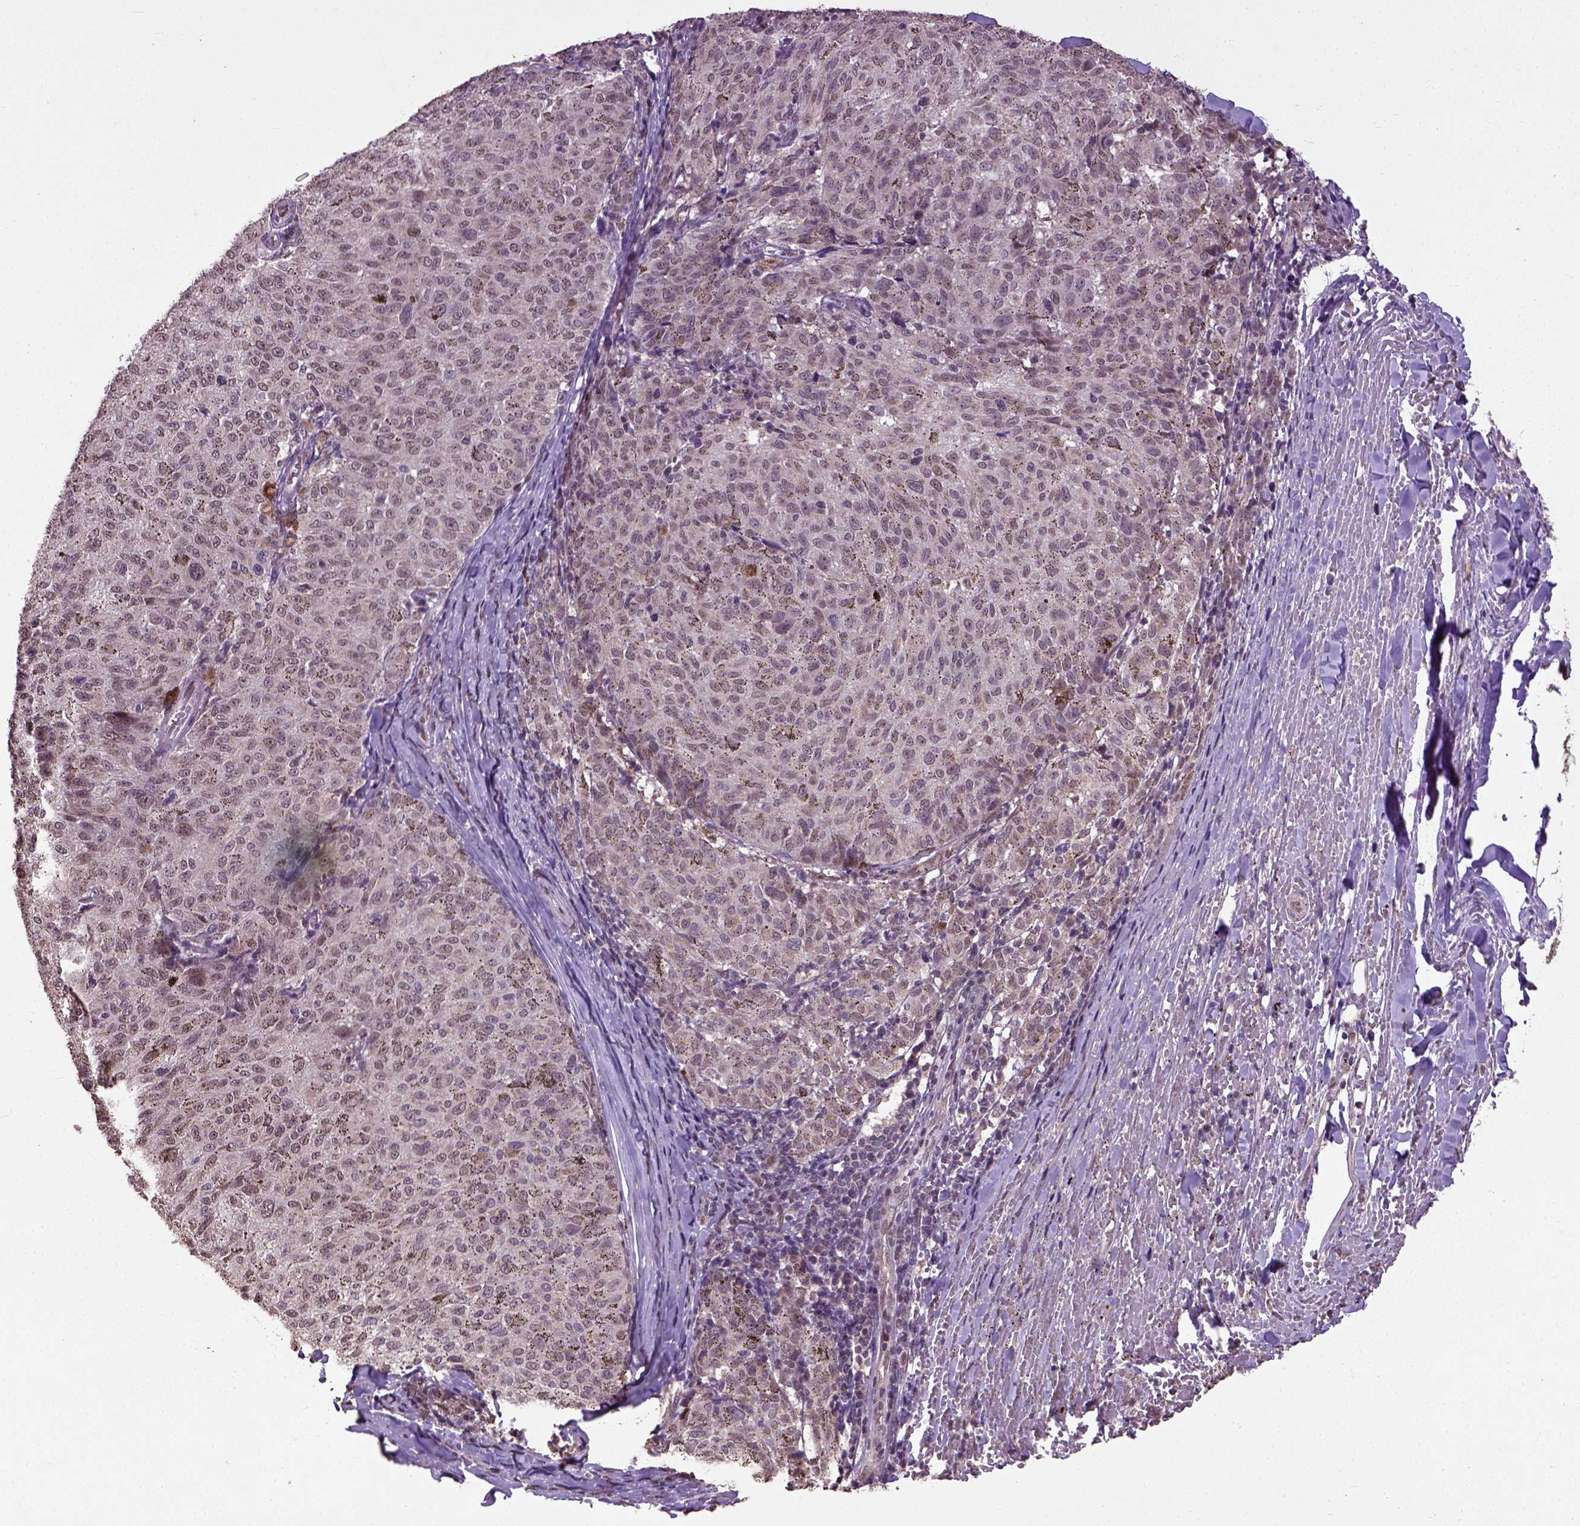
{"staining": {"intensity": "weak", "quantity": "25%-75%", "location": "nuclear"}, "tissue": "melanoma", "cell_type": "Tumor cells", "image_type": "cancer", "snomed": [{"axis": "morphology", "description": "Malignant melanoma, NOS"}, {"axis": "topography", "description": "Skin"}], "caption": "This is a micrograph of immunohistochemistry (IHC) staining of melanoma, which shows weak positivity in the nuclear of tumor cells.", "gene": "UBA3", "patient": {"sex": "female", "age": 72}}